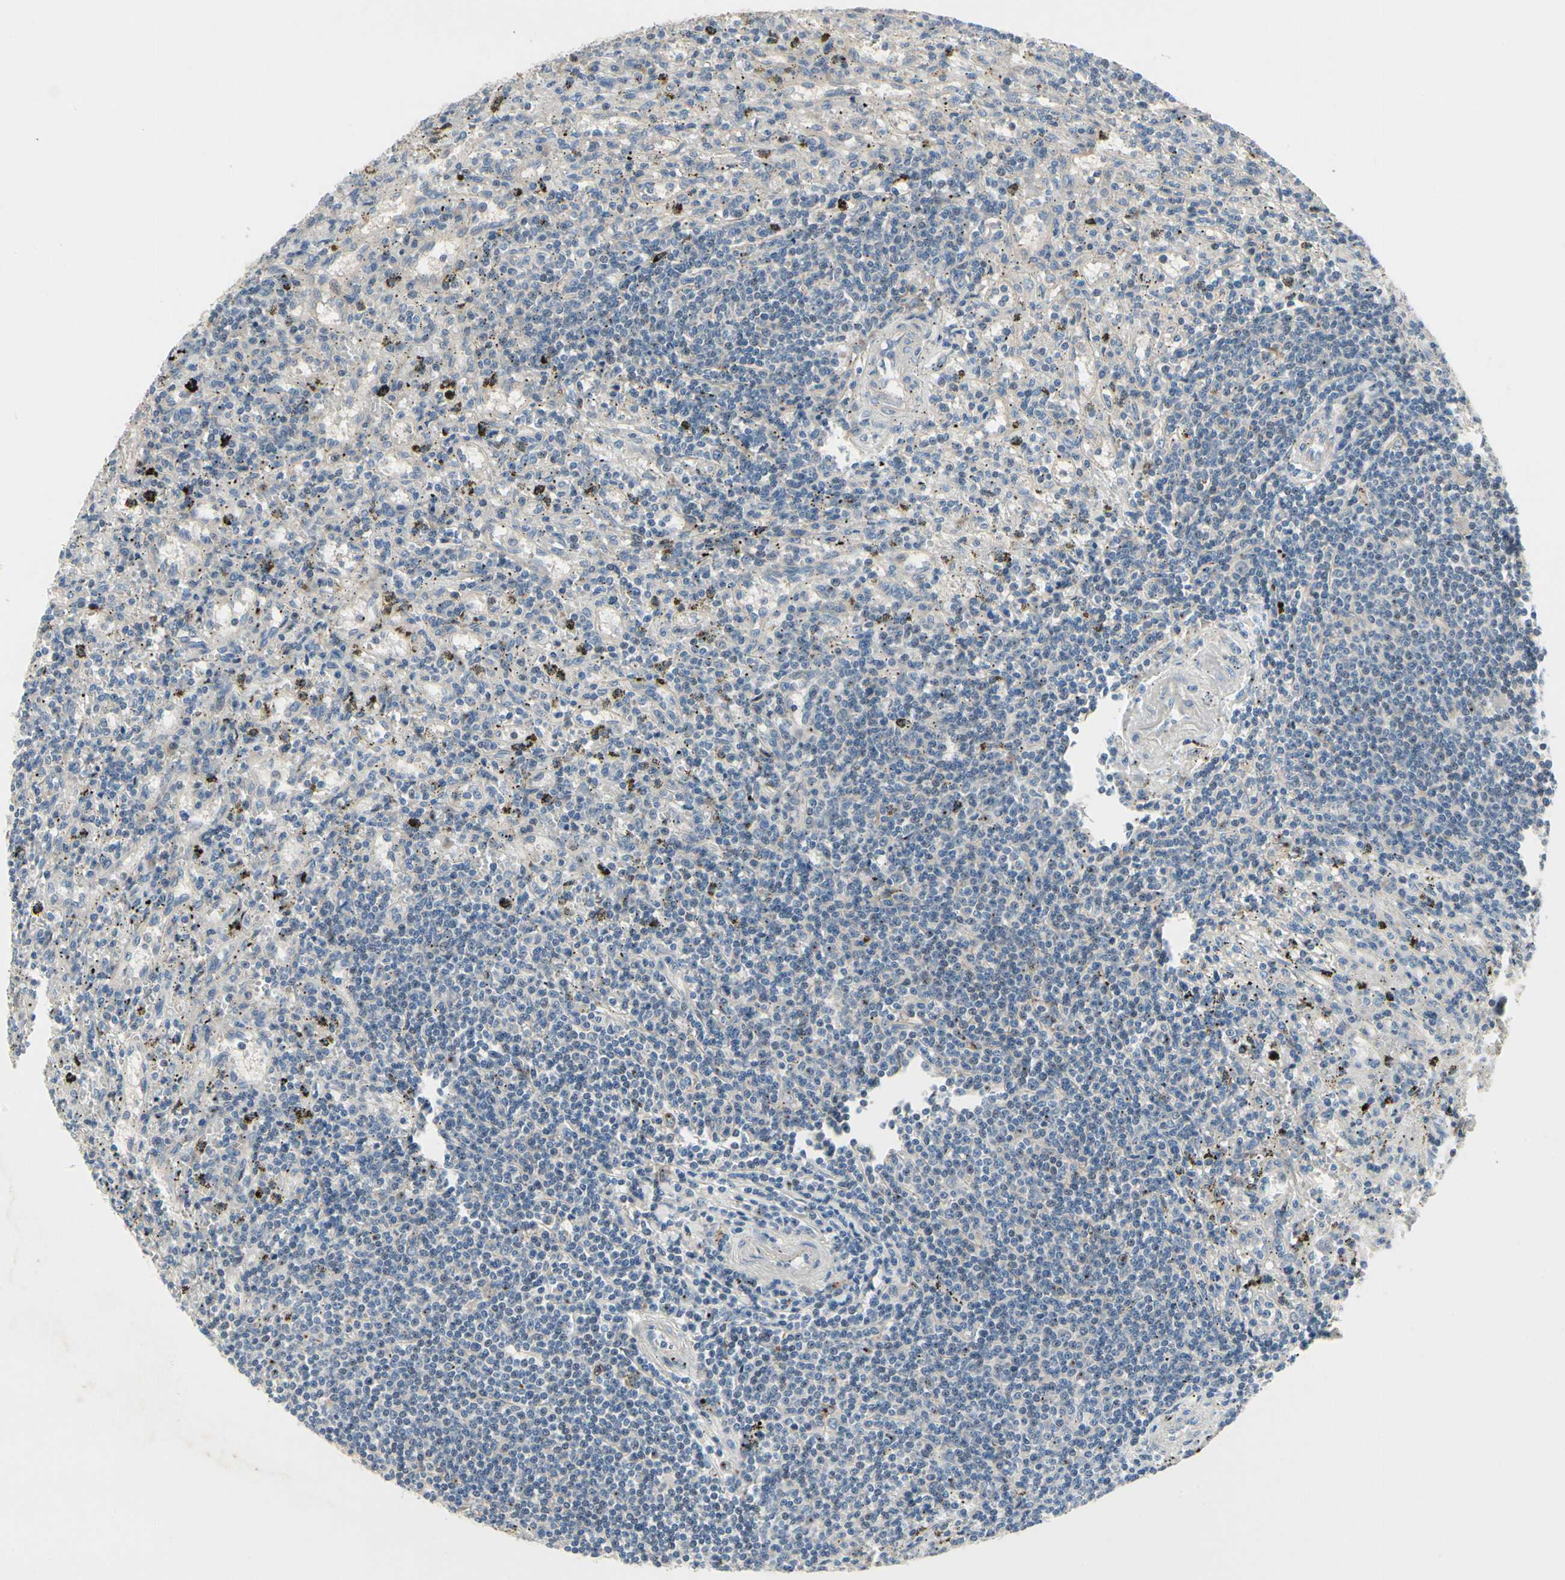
{"staining": {"intensity": "negative", "quantity": "none", "location": "none"}, "tissue": "lymphoma", "cell_type": "Tumor cells", "image_type": "cancer", "snomed": [{"axis": "morphology", "description": "Malignant lymphoma, non-Hodgkin's type, Low grade"}, {"axis": "topography", "description": "Spleen"}], "caption": "Image shows no significant protein expression in tumor cells of lymphoma. Nuclei are stained in blue.", "gene": "NFASC", "patient": {"sex": "male", "age": 76}}